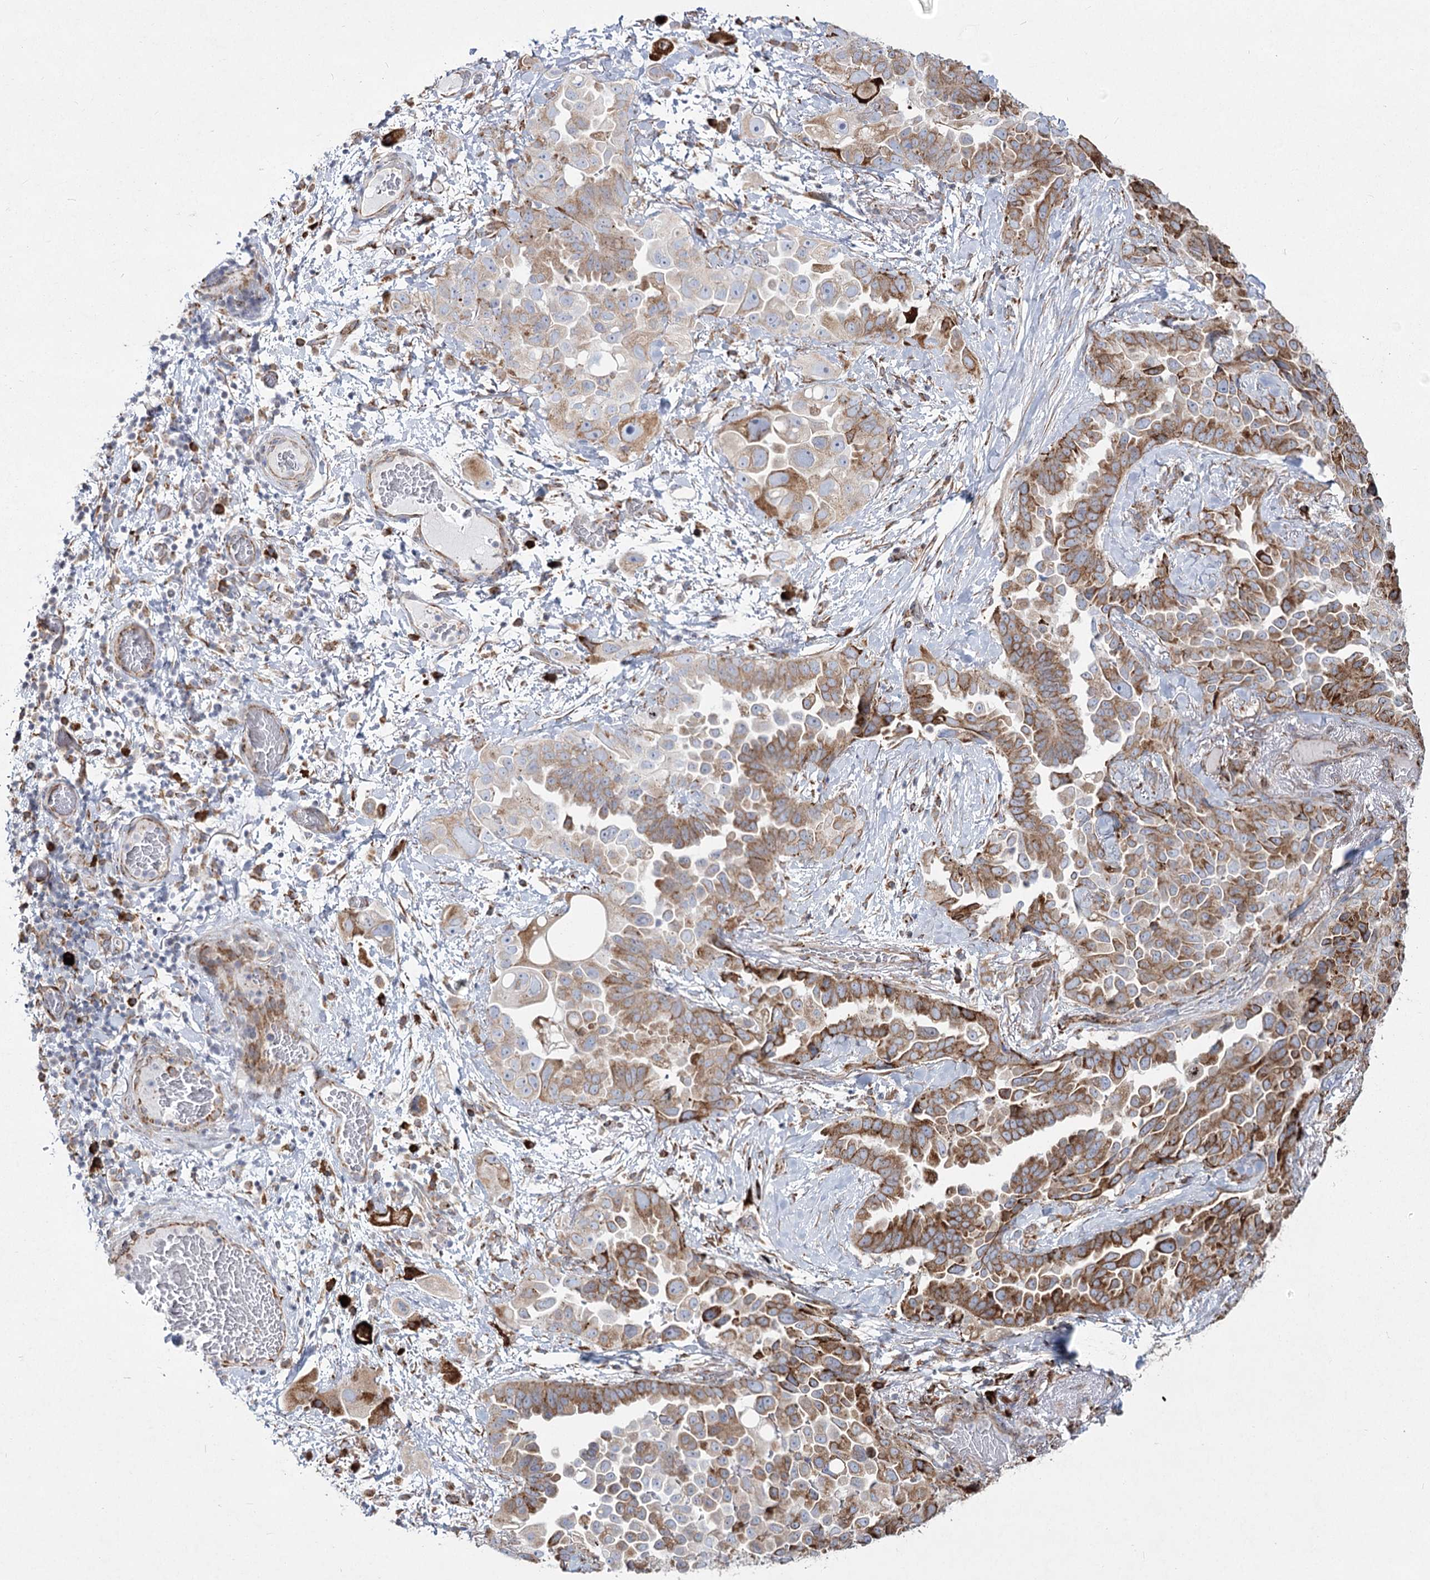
{"staining": {"intensity": "moderate", "quantity": ">75%", "location": "cytoplasmic/membranous"}, "tissue": "lung cancer", "cell_type": "Tumor cells", "image_type": "cancer", "snomed": [{"axis": "morphology", "description": "Adenocarcinoma, NOS"}, {"axis": "topography", "description": "Lung"}], "caption": "An immunohistochemistry (IHC) photomicrograph of tumor tissue is shown. Protein staining in brown highlights moderate cytoplasmic/membranous positivity in lung cancer within tumor cells. (brown staining indicates protein expression, while blue staining denotes nuclei).", "gene": "NHLRC2", "patient": {"sex": "female", "age": 67}}